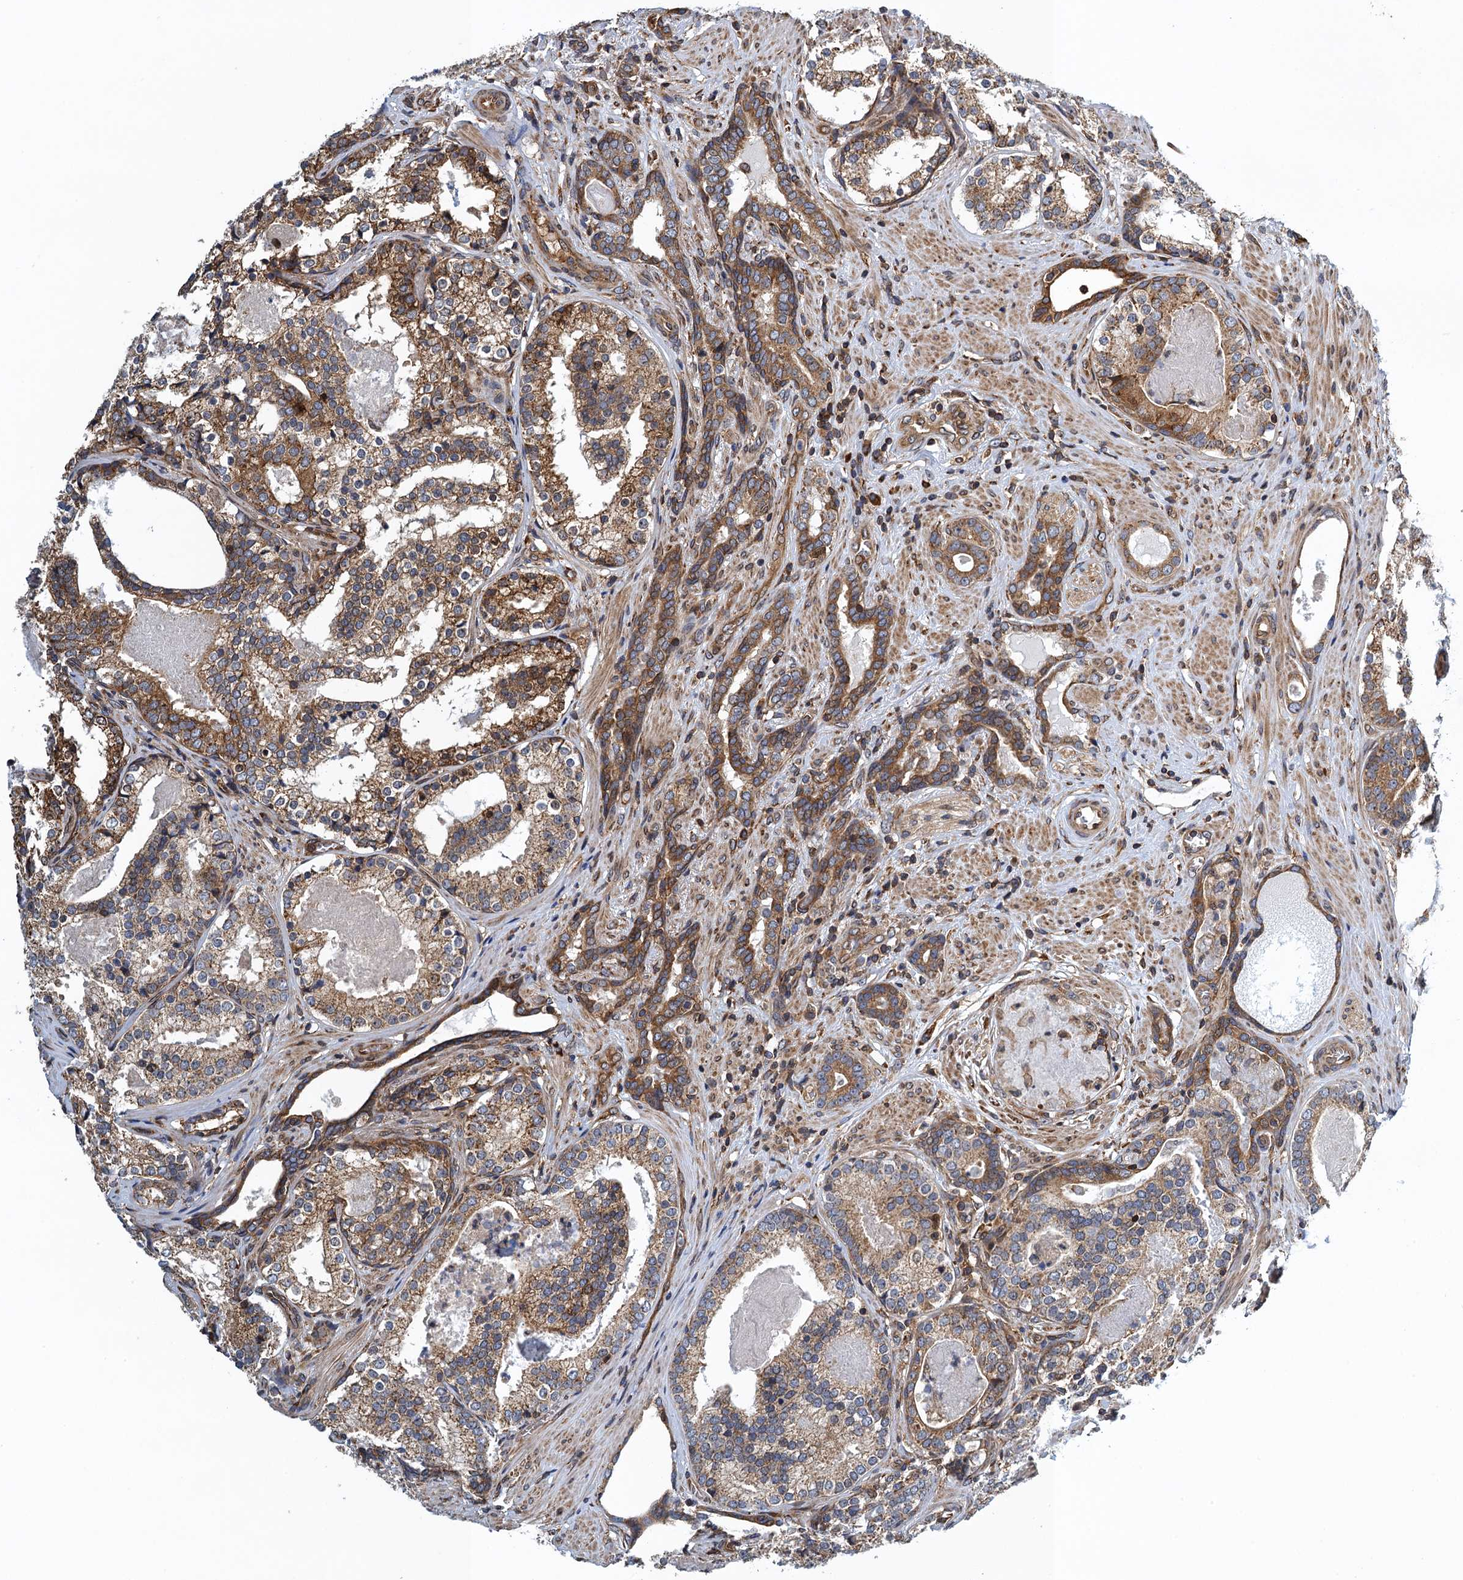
{"staining": {"intensity": "moderate", "quantity": ">75%", "location": "cytoplasmic/membranous"}, "tissue": "prostate cancer", "cell_type": "Tumor cells", "image_type": "cancer", "snomed": [{"axis": "morphology", "description": "Adenocarcinoma, High grade"}, {"axis": "topography", "description": "Prostate"}], "caption": "This image exhibits immunohistochemistry (IHC) staining of human high-grade adenocarcinoma (prostate), with medium moderate cytoplasmic/membranous positivity in about >75% of tumor cells.", "gene": "MDM1", "patient": {"sex": "male", "age": 58}}